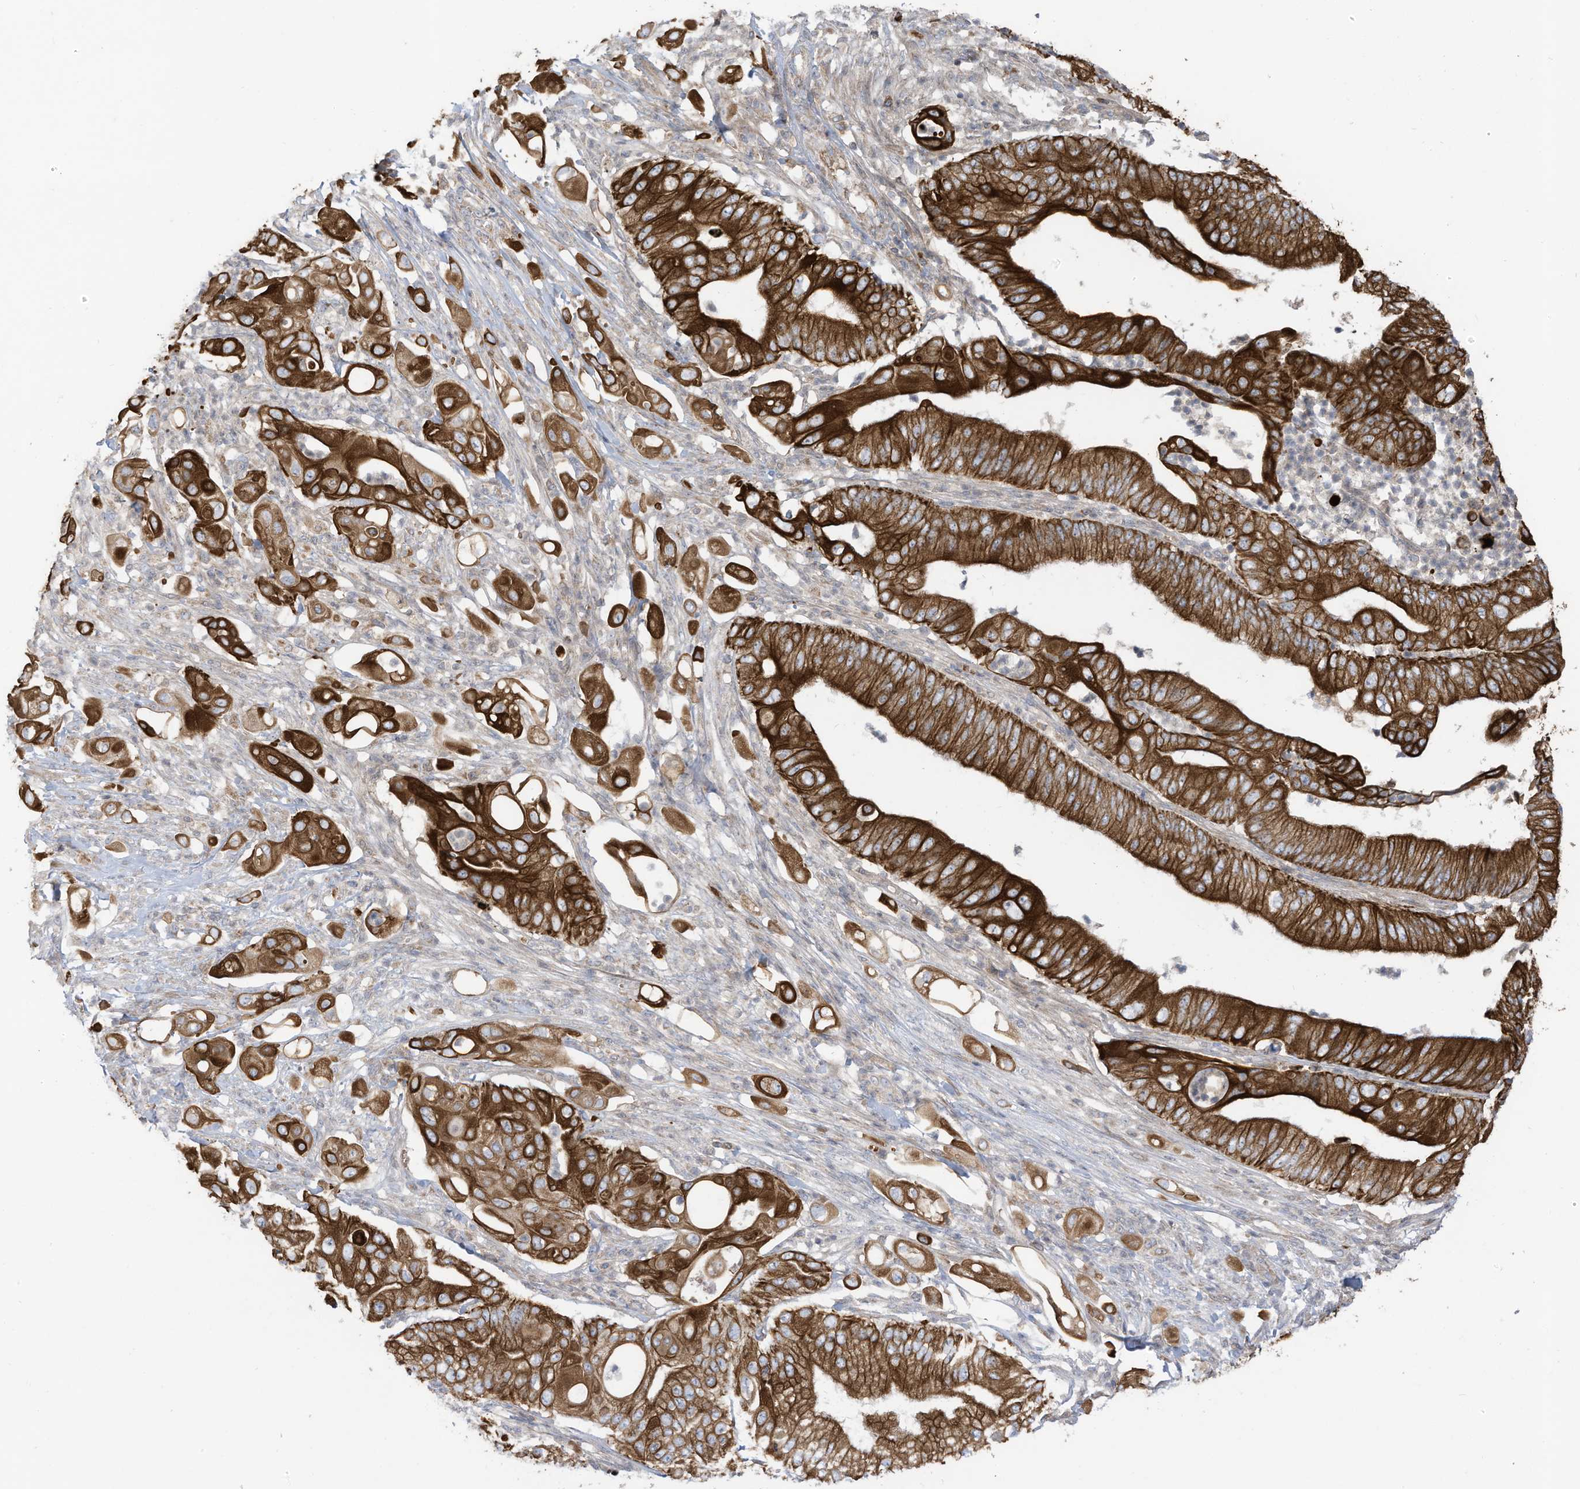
{"staining": {"intensity": "strong", "quantity": ">75%", "location": "cytoplasmic/membranous"}, "tissue": "pancreatic cancer", "cell_type": "Tumor cells", "image_type": "cancer", "snomed": [{"axis": "morphology", "description": "Adenocarcinoma, NOS"}, {"axis": "topography", "description": "Pancreas"}], "caption": "There is high levels of strong cytoplasmic/membranous staining in tumor cells of adenocarcinoma (pancreatic), as demonstrated by immunohistochemical staining (brown color).", "gene": "CGAS", "patient": {"sex": "female", "age": 77}}